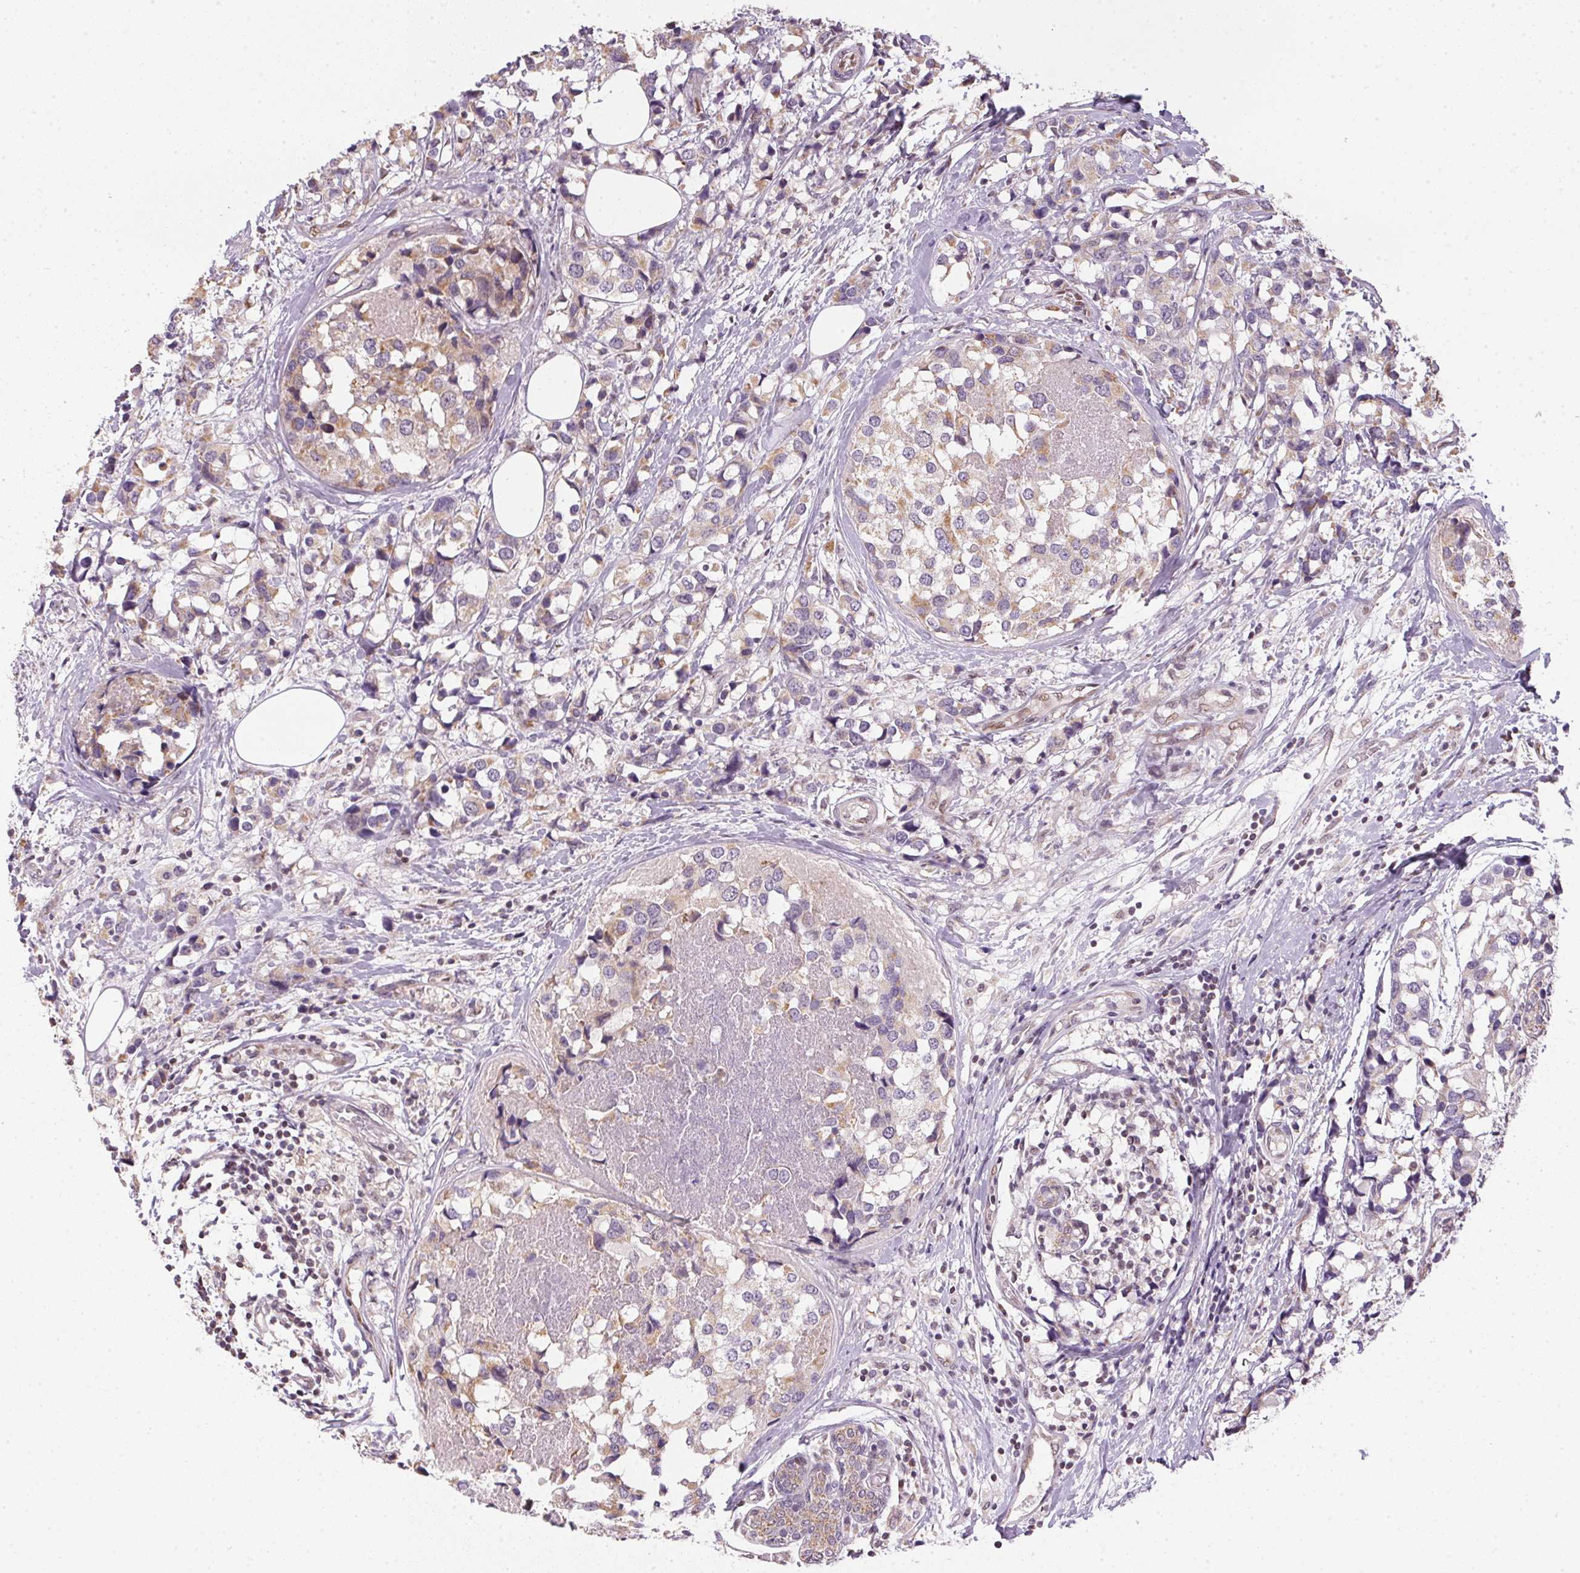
{"staining": {"intensity": "weak", "quantity": "25%-75%", "location": "cytoplasmic/membranous"}, "tissue": "breast cancer", "cell_type": "Tumor cells", "image_type": "cancer", "snomed": [{"axis": "morphology", "description": "Lobular carcinoma"}, {"axis": "topography", "description": "Breast"}], "caption": "High-magnification brightfield microscopy of breast cancer (lobular carcinoma) stained with DAB (brown) and counterstained with hematoxylin (blue). tumor cells exhibit weak cytoplasmic/membranous staining is present in about25%-75% of cells.", "gene": "SC5D", "patient": {"sex": "female", "age": 59}}